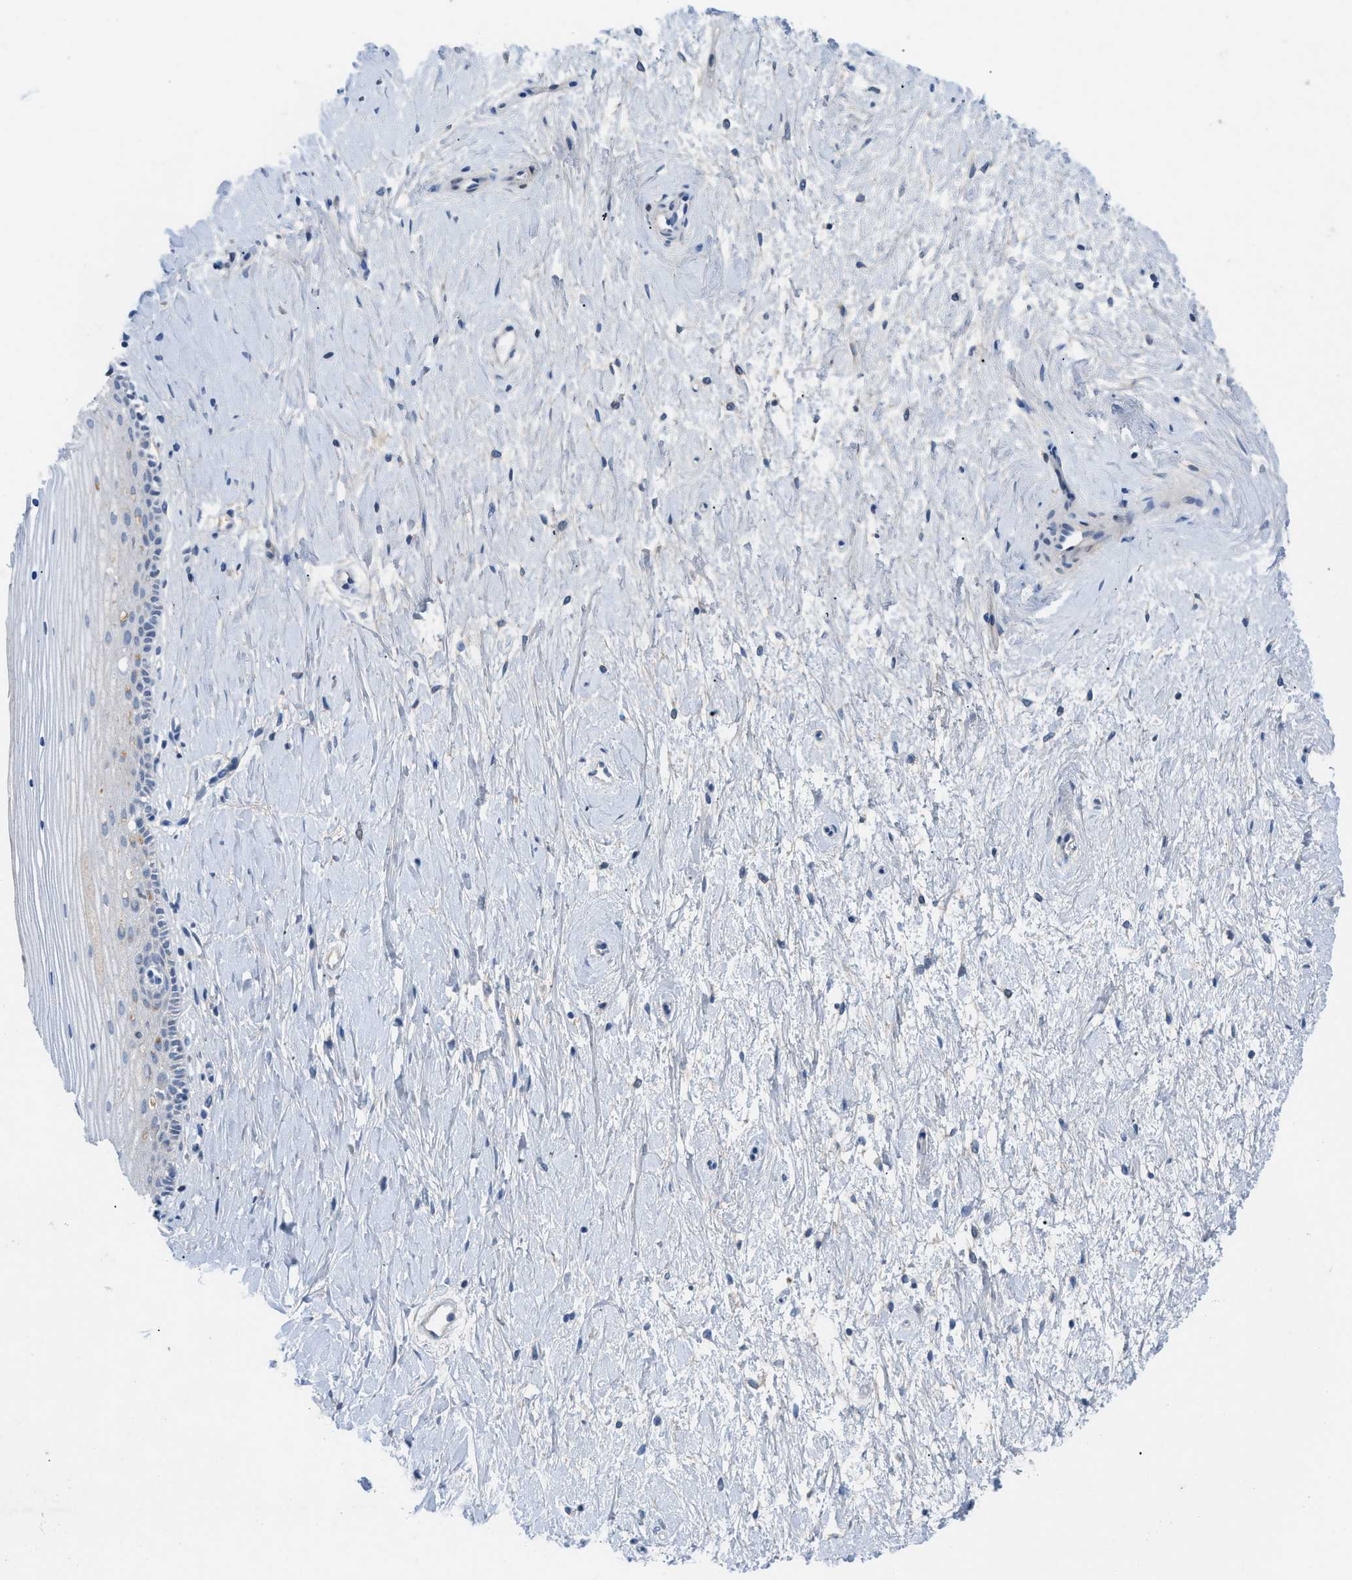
{"staining": {"intensity": "negative", "quantity": "none", "location": "none"}, "tissue": "cervix", "cell_type": "Glandular cells", "image_type": "normal", "snomed": [{"axis": "morphology", "description": "Normal tissue, NOS"}, {"axis": "topography", "description": "Cervix"}], "caption": "The photomicrograph exhibits no significant expression in glandular cells of cervix.", "gene": "HPX", "patient": {"sex": "female", "age": 39}}